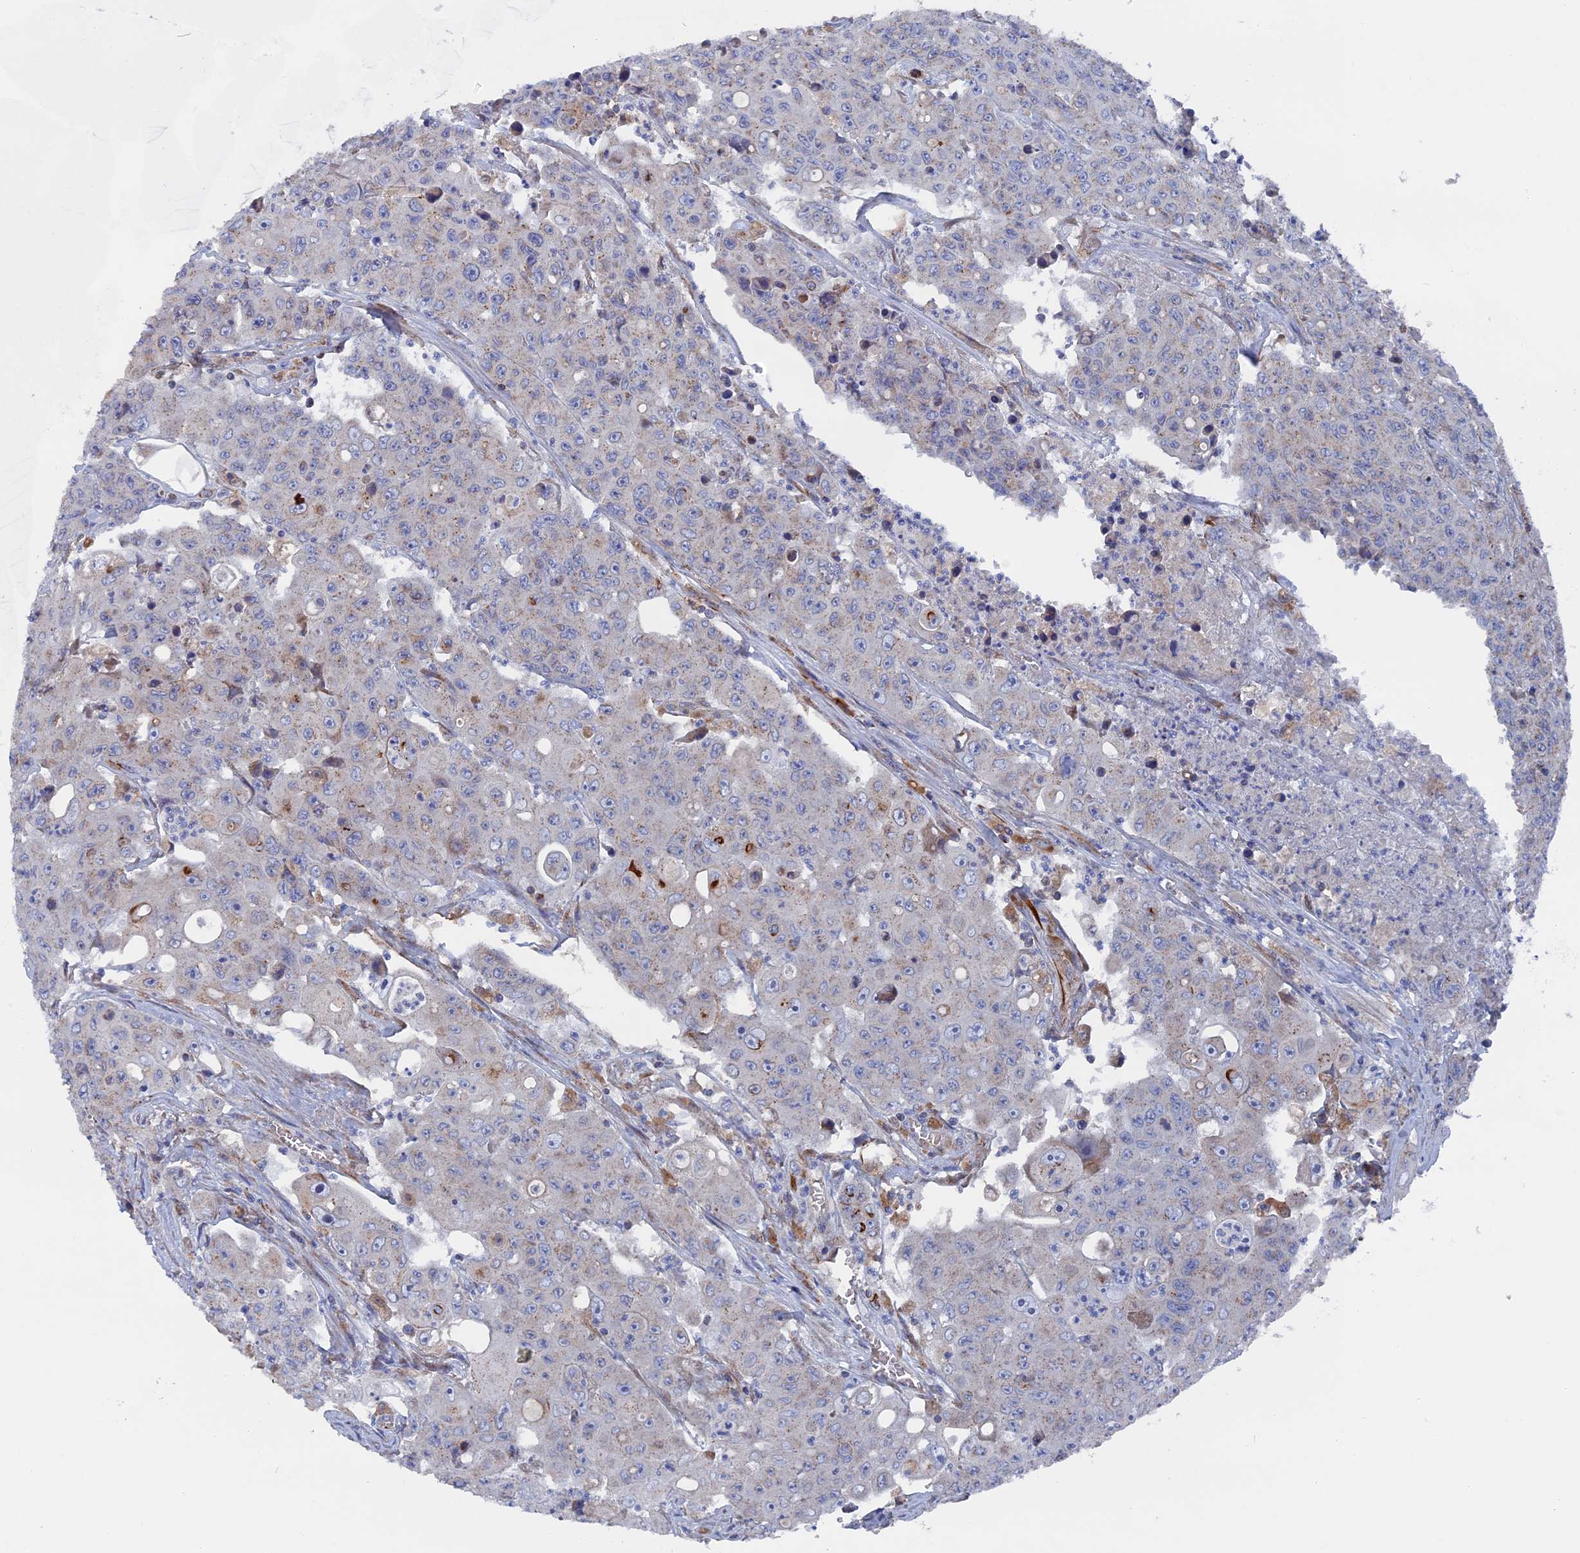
{"staining": {"intensity": "moderate", "quantity": "<25%", "location": "cytoplasmic/membranous"}, "tissue": "colorectal cancer", "cell_type": "Tumor cells", "image_type": "cancer", "snomed": [{"axis": "morphology", "description": "Adenocarcinoma, NOS"}, {"axis": "topography", "description": "Colon"}], "caption": "A micrograph of human adenocarcinoma (colorectal) stained for a protein reveals moderate cytoplasmic/membranous brown staining in tumor cells.", "gene": "SMG9", "patient": {"sex": "male", "age": 51}}